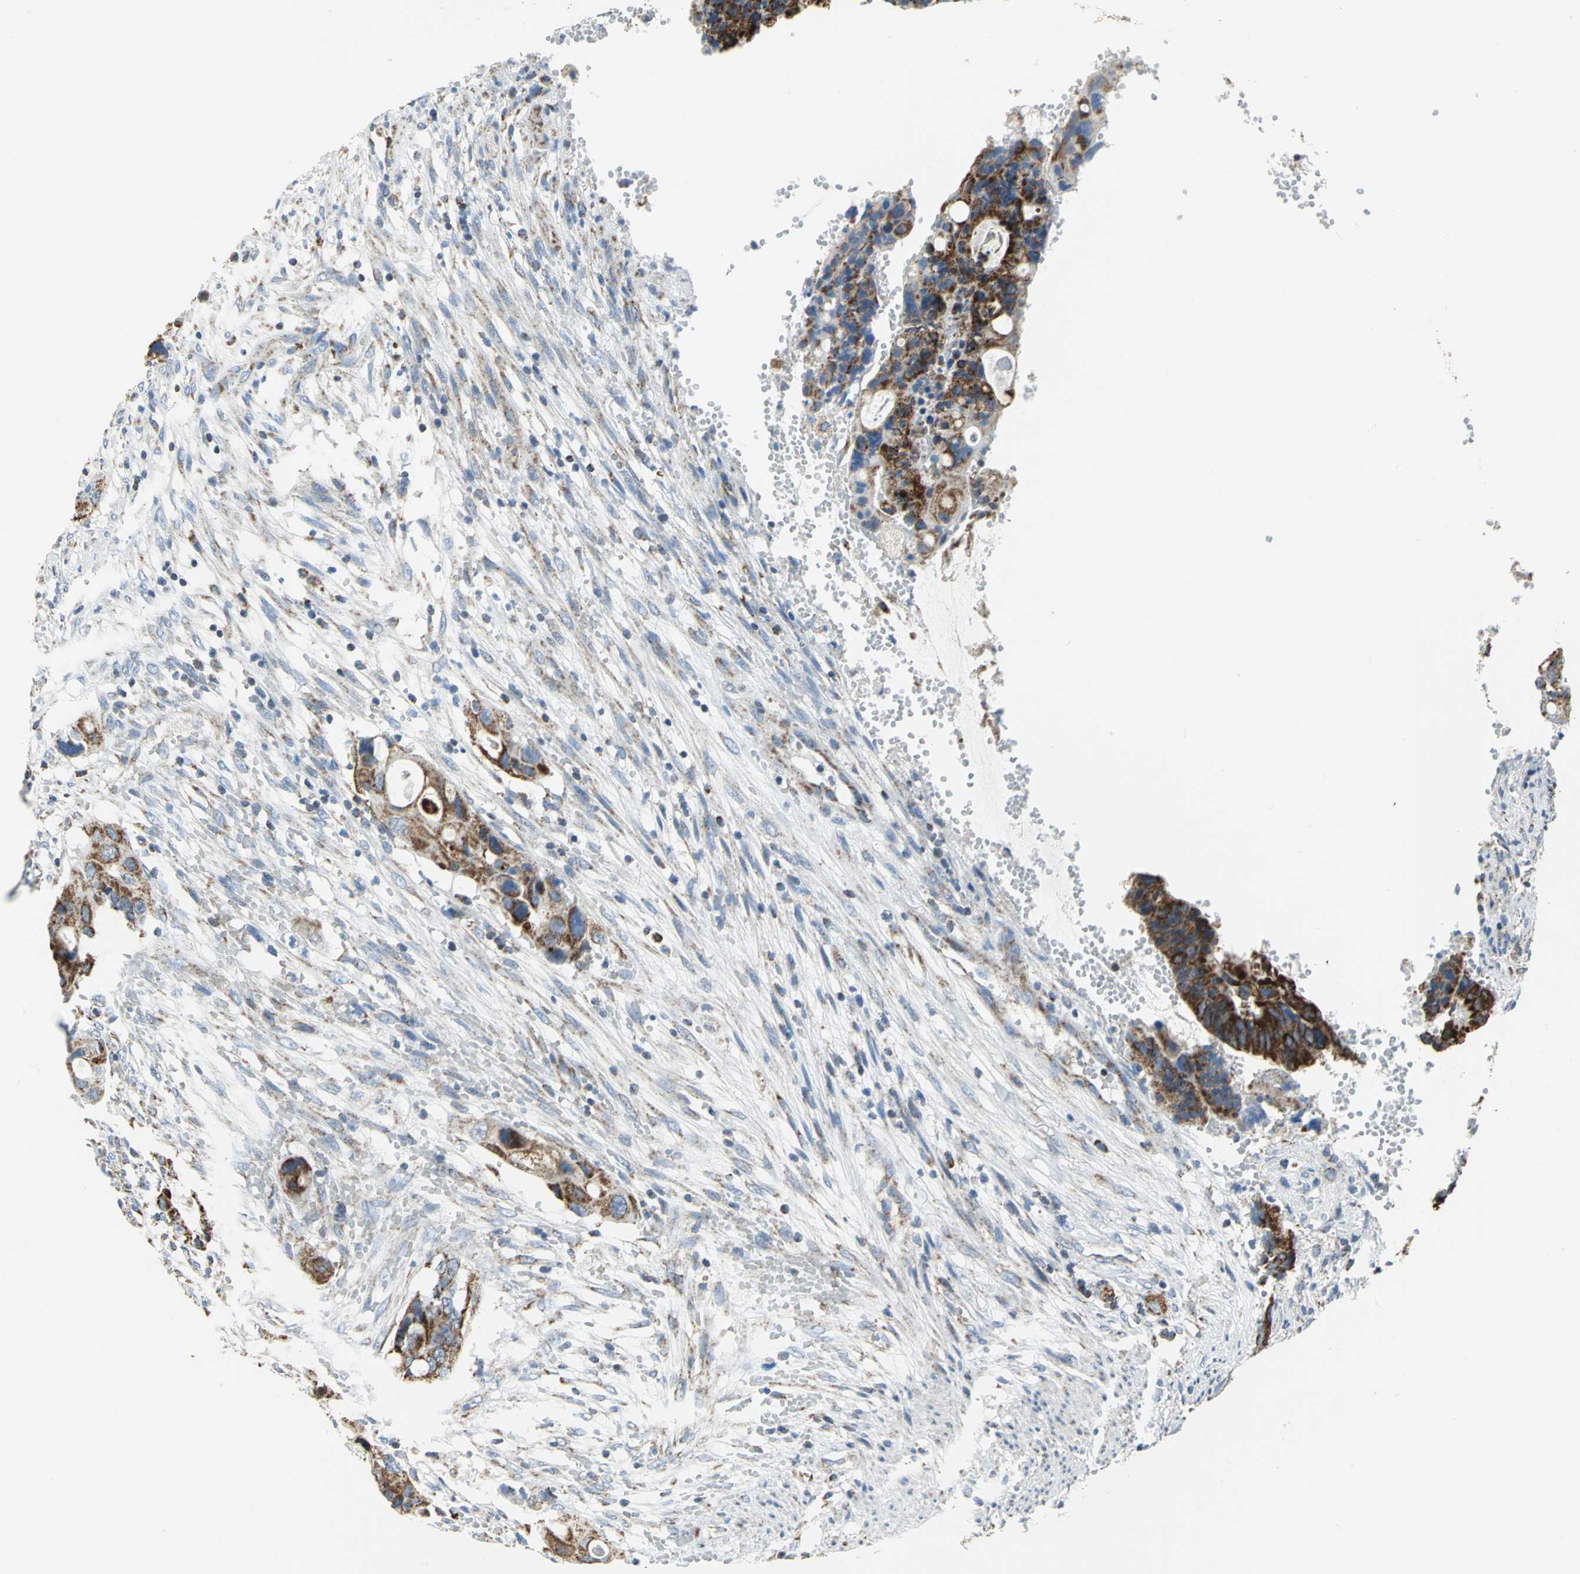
{"staining": {"intensity": "moderate", "quantity": ">75%", "location": "cytoplasmic/membranous"}, "tissue": "colorectal cancer", "cell_type": "Tumor cells", "image_type": "cancer", "snomed": [{"axis": "morphology", "description": "Adenocarcinoma, NOS"}, {"axis": "topography", "description": "Colon"}], "caption": "Immunohistochemical staining of human colorectal cancer (adenocarcinoma) shows medium levels of moderate cytoplasmic/membranous expression in approximately >75% of tumor cells.", "gene": "NTRK1", "patient": {"sex": "female", "age": 57}}